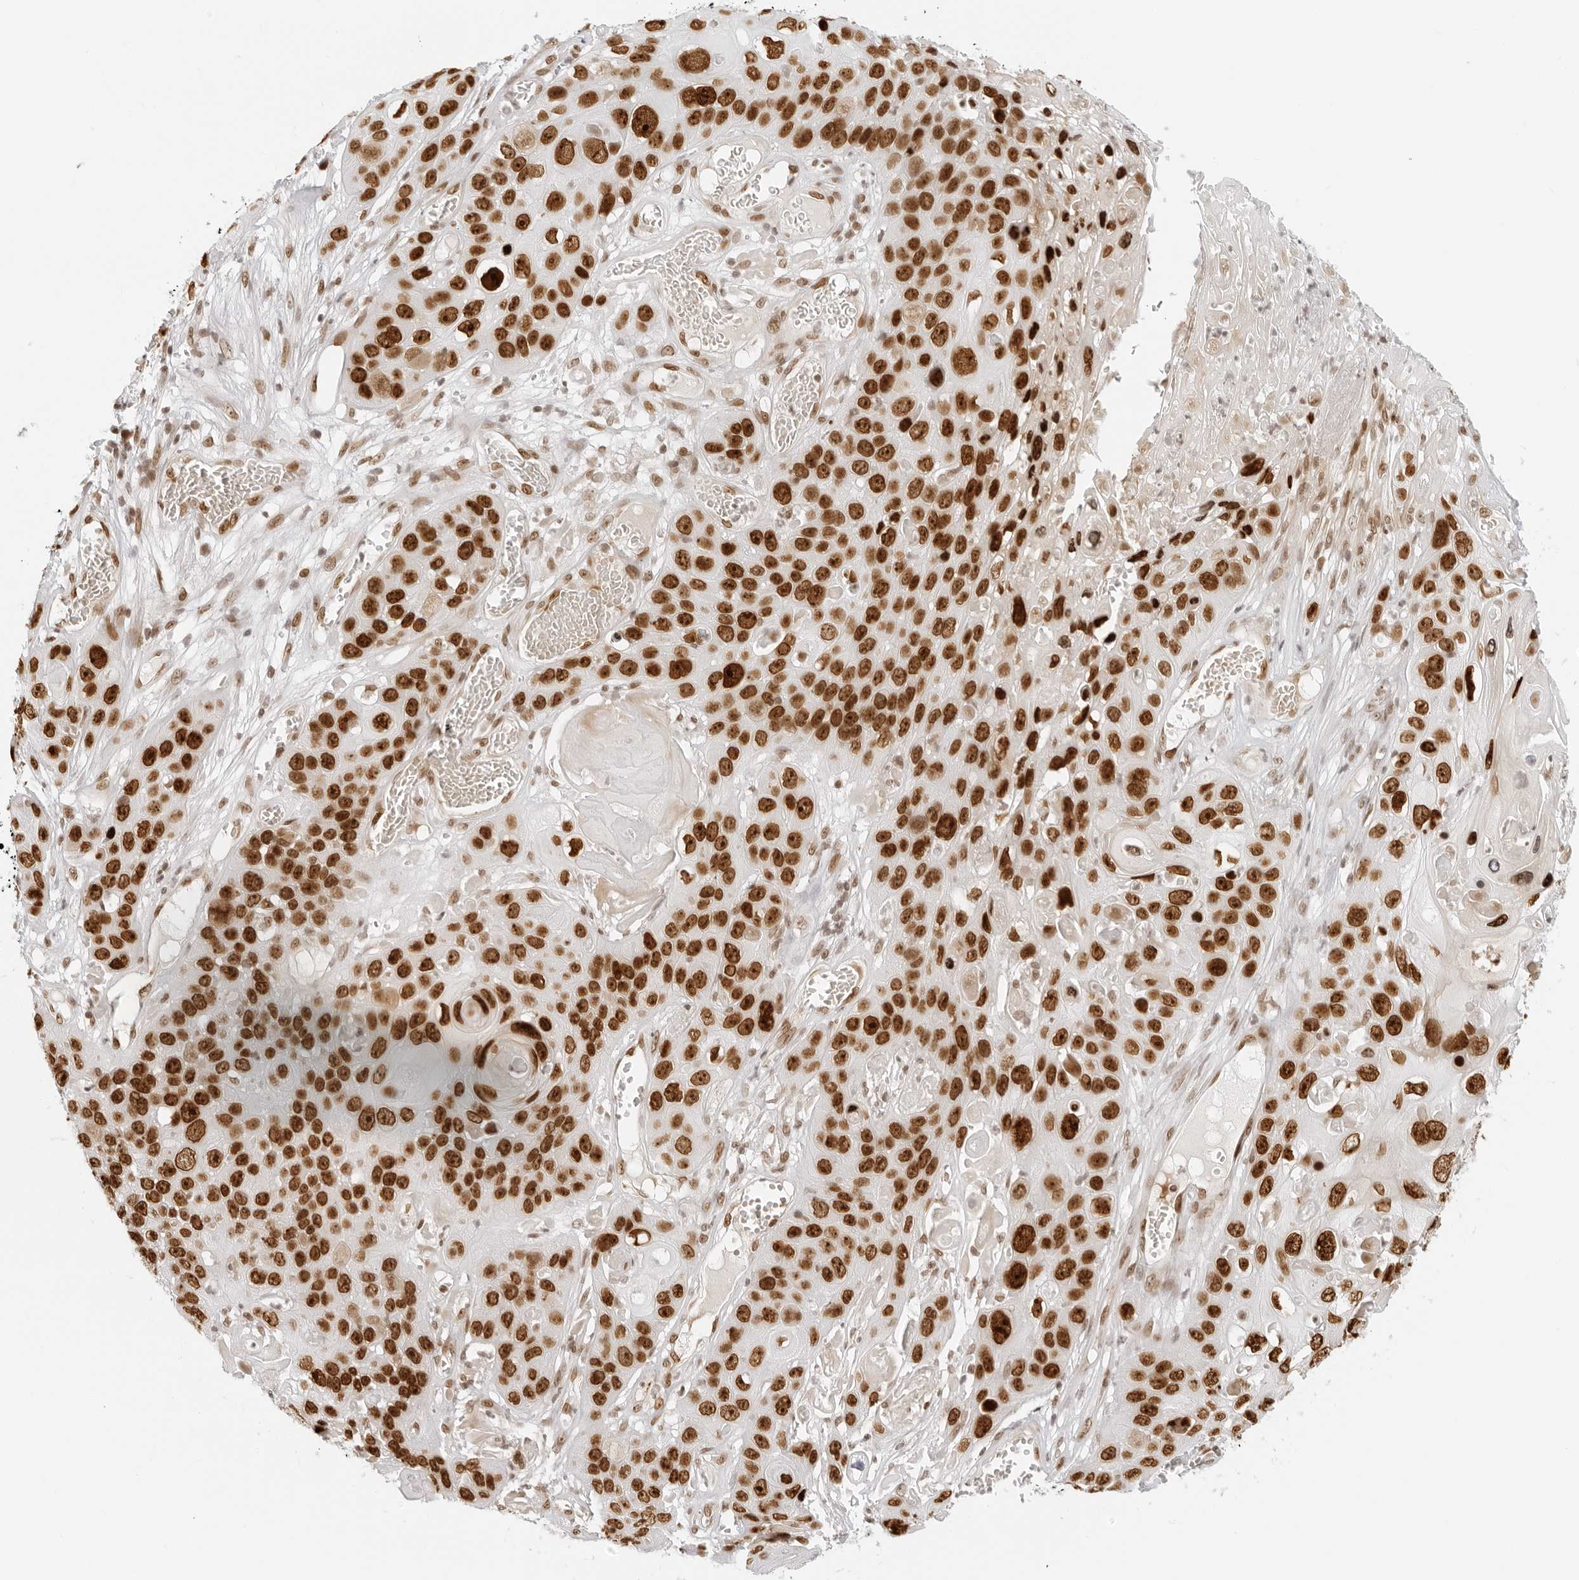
{"staining": {"intensity": "strong", "quantity": ">75%", "location": "nuclear"}, "tissue": "skin cancer", "cell_type": "Tumor cells", "image_type": "cancer", "snomed": [{"axis": "morphology", "description": "Squamous cell carcinoma, NOS"}, {"axis": "topography", "description": "Skin"}], "caption": "Squamous cell carcinoma (skin) tissue exhibits strong nuclear expression in approximately >75% of tumor cells, visualized by immunohistochemistry.", "gene": "RCC1", "patient": {"sex": "male", "age": 55}}